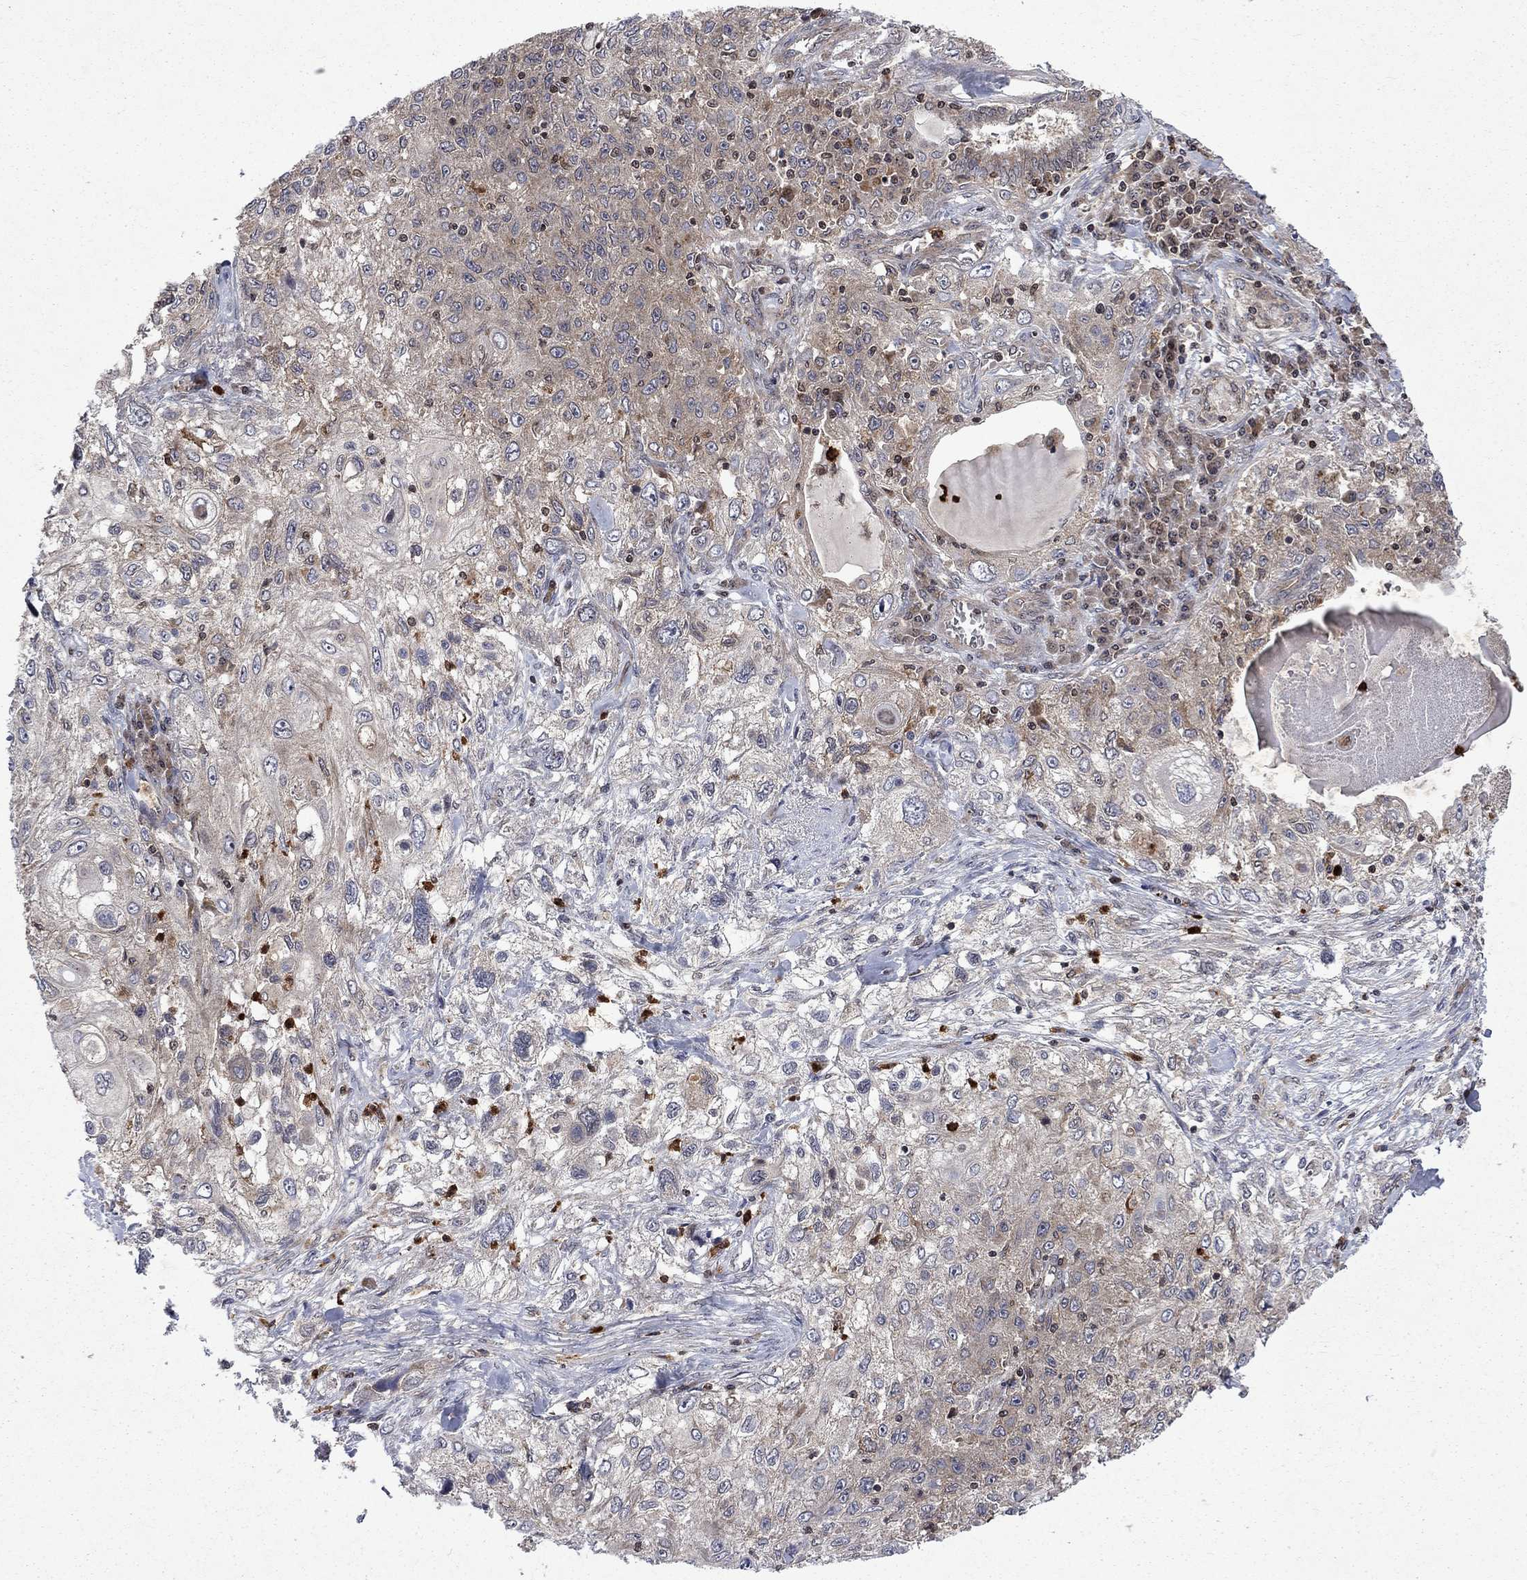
{"staining": {"intensity": "weak", "quantity": "<25%", "location": "cytoplasmic/membranous"}, "tissue": "lung cancer", "cell_type": "Tumor cells", "image_type": "cancer", "snomed": [{"axis": "morphology", "description": "Squamous cell carcinoma, NOS"}, {"axis": "topography", "description": "Lung"}], "caption": "Immunohistochemical staining of human lung cancer (squamous cell carcinoma) reveals no significant staining in tumor cells.", "gene": "TMEM33", "patient": {"sex": "female", "age": 69}}